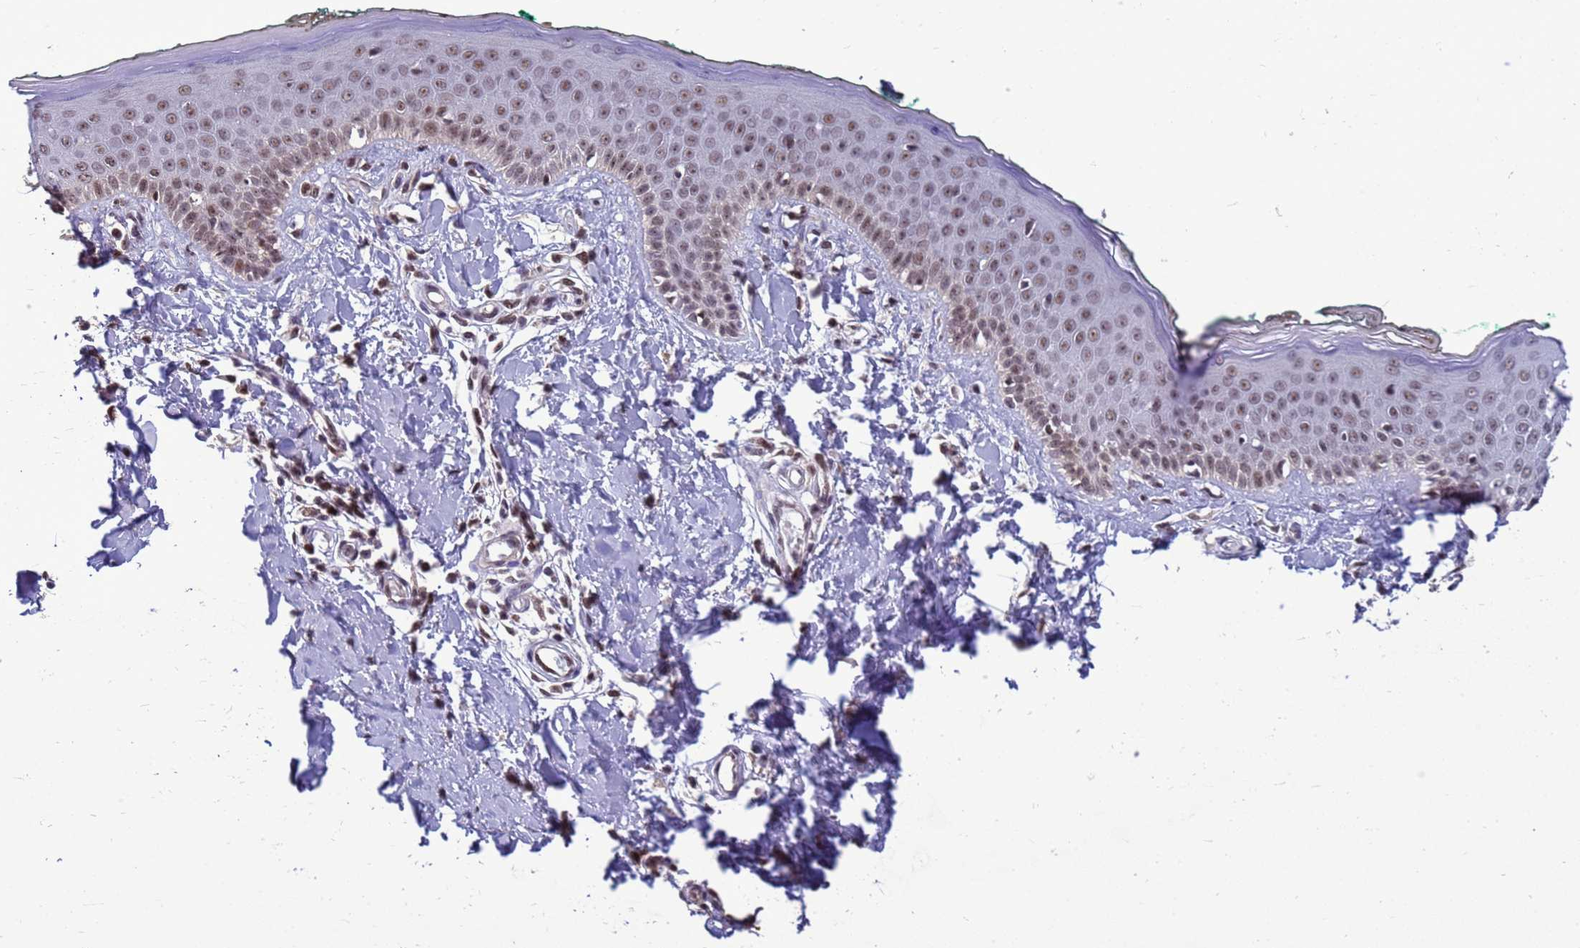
{"staining": {"intensity": "moderate", "quantity": ">75%", "location": "nuclear"}, "tissue": "skin", "cell_type": "Fibroblasts", "image_type": "normal", "snomed": [{"axis": "morphology", "description": "Normal tissue, NOS"}, {"axis": "morphology", "description": "Malignant melanoma, NOS"}, {"axis": "topography", "description": "Skin"}], "caption": "Skin stained for a protein demonstrates moderate nuclear positivity in fibroblasts.", "gene": "NSL1", "patient": {"sex": "male", "age": 62}}